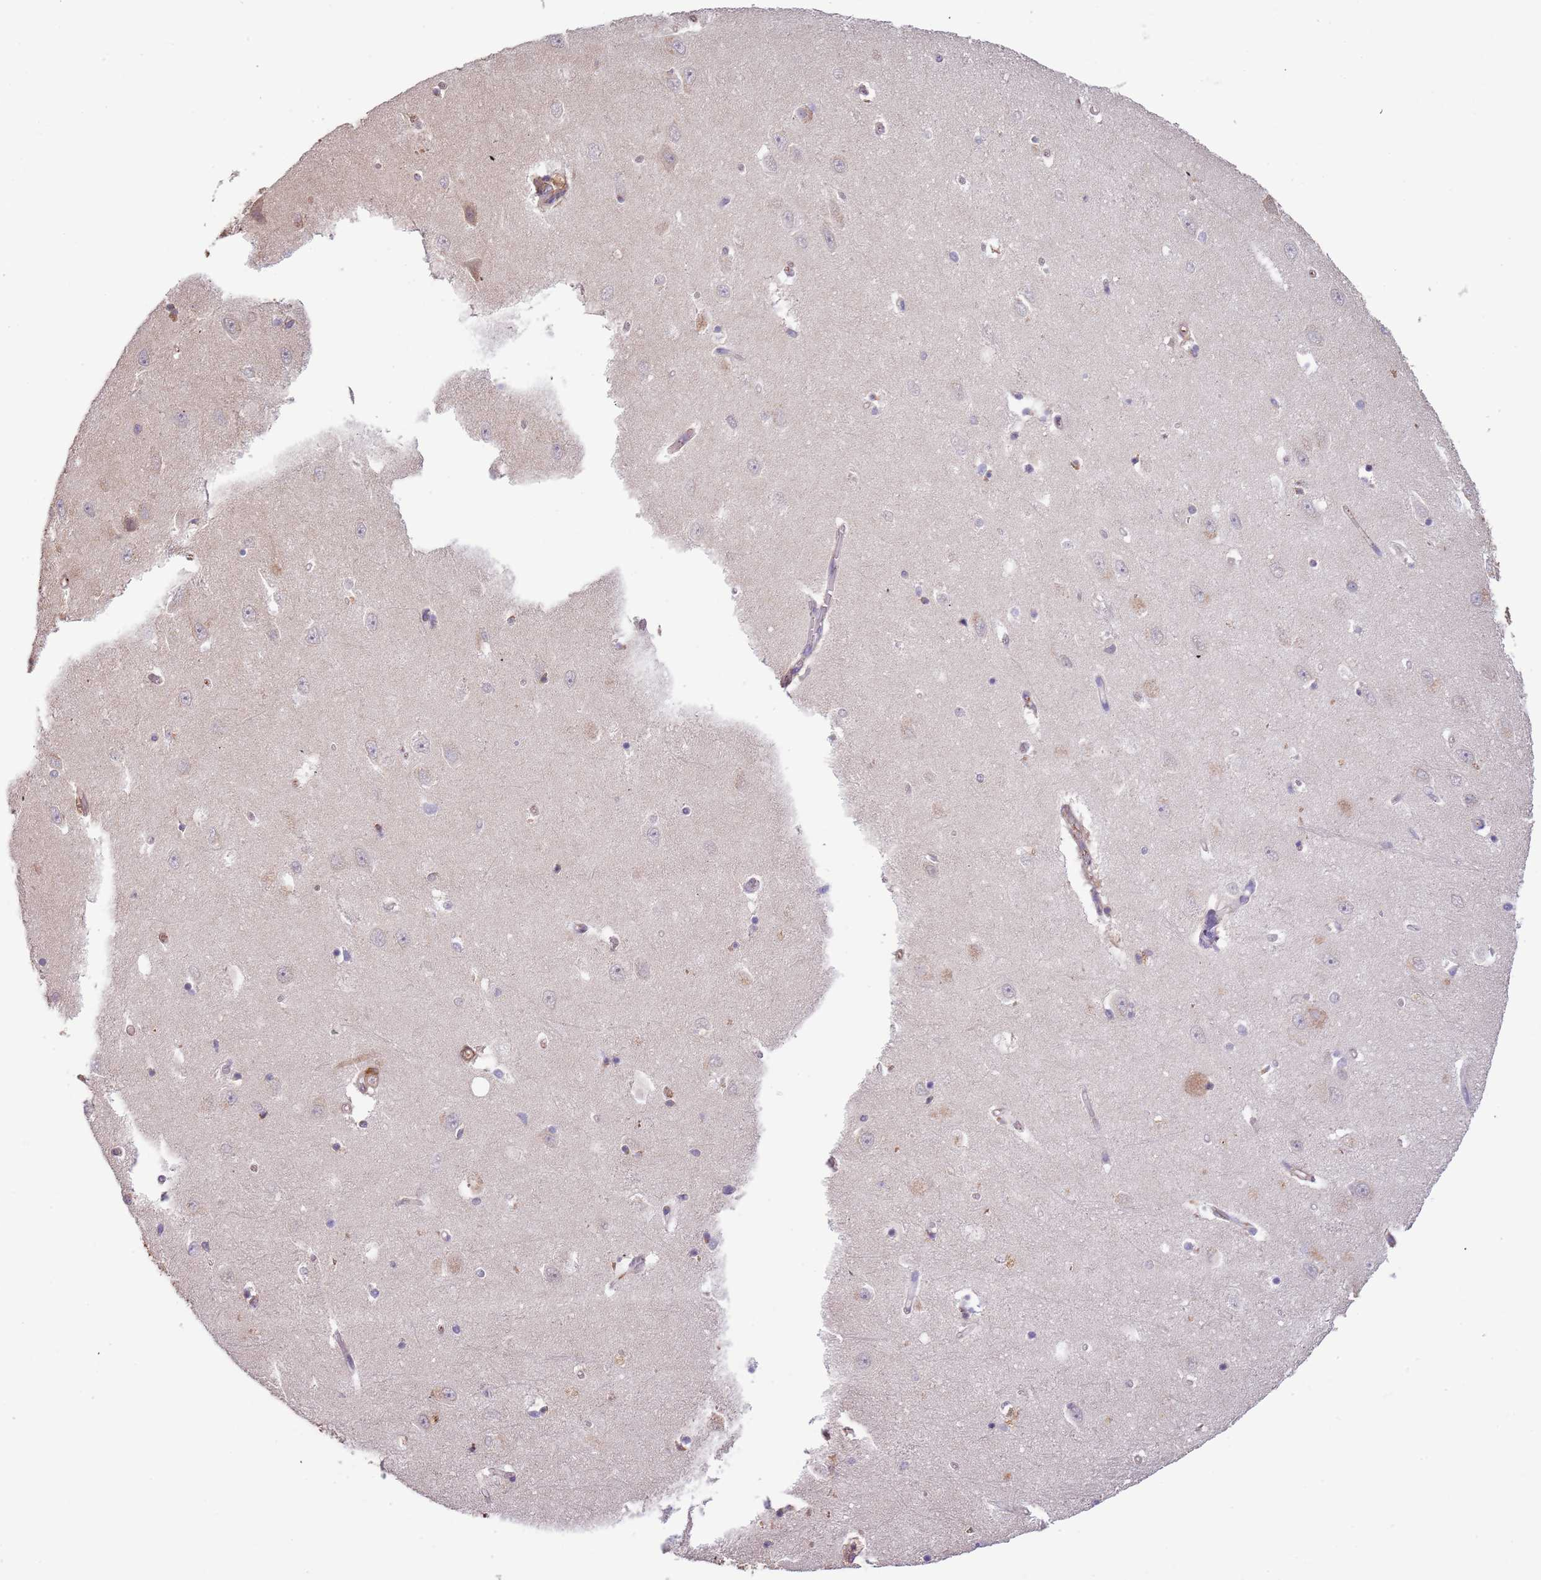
{"staining": {"intensity": "negative", "quantity": "none", "location": "none"}, "tissue": "hippocampus", "cell_type": "Glial cells", "image_type": "normal", "snomed": [{"axis": "morphology", "description": "Normal tissue, NOS"}, {"axis": "topography", "description": "Hippocampus"}], "caption": "IHC image of normal hippocampus: human hippocampus stained with DAB (3,3'-diaminobenzidine) demonstrates no significant protein expression in glial cells. Nuclei are stained in blue.", "gene": "FECH", "patient": {"sex": "female", "age": 64}}